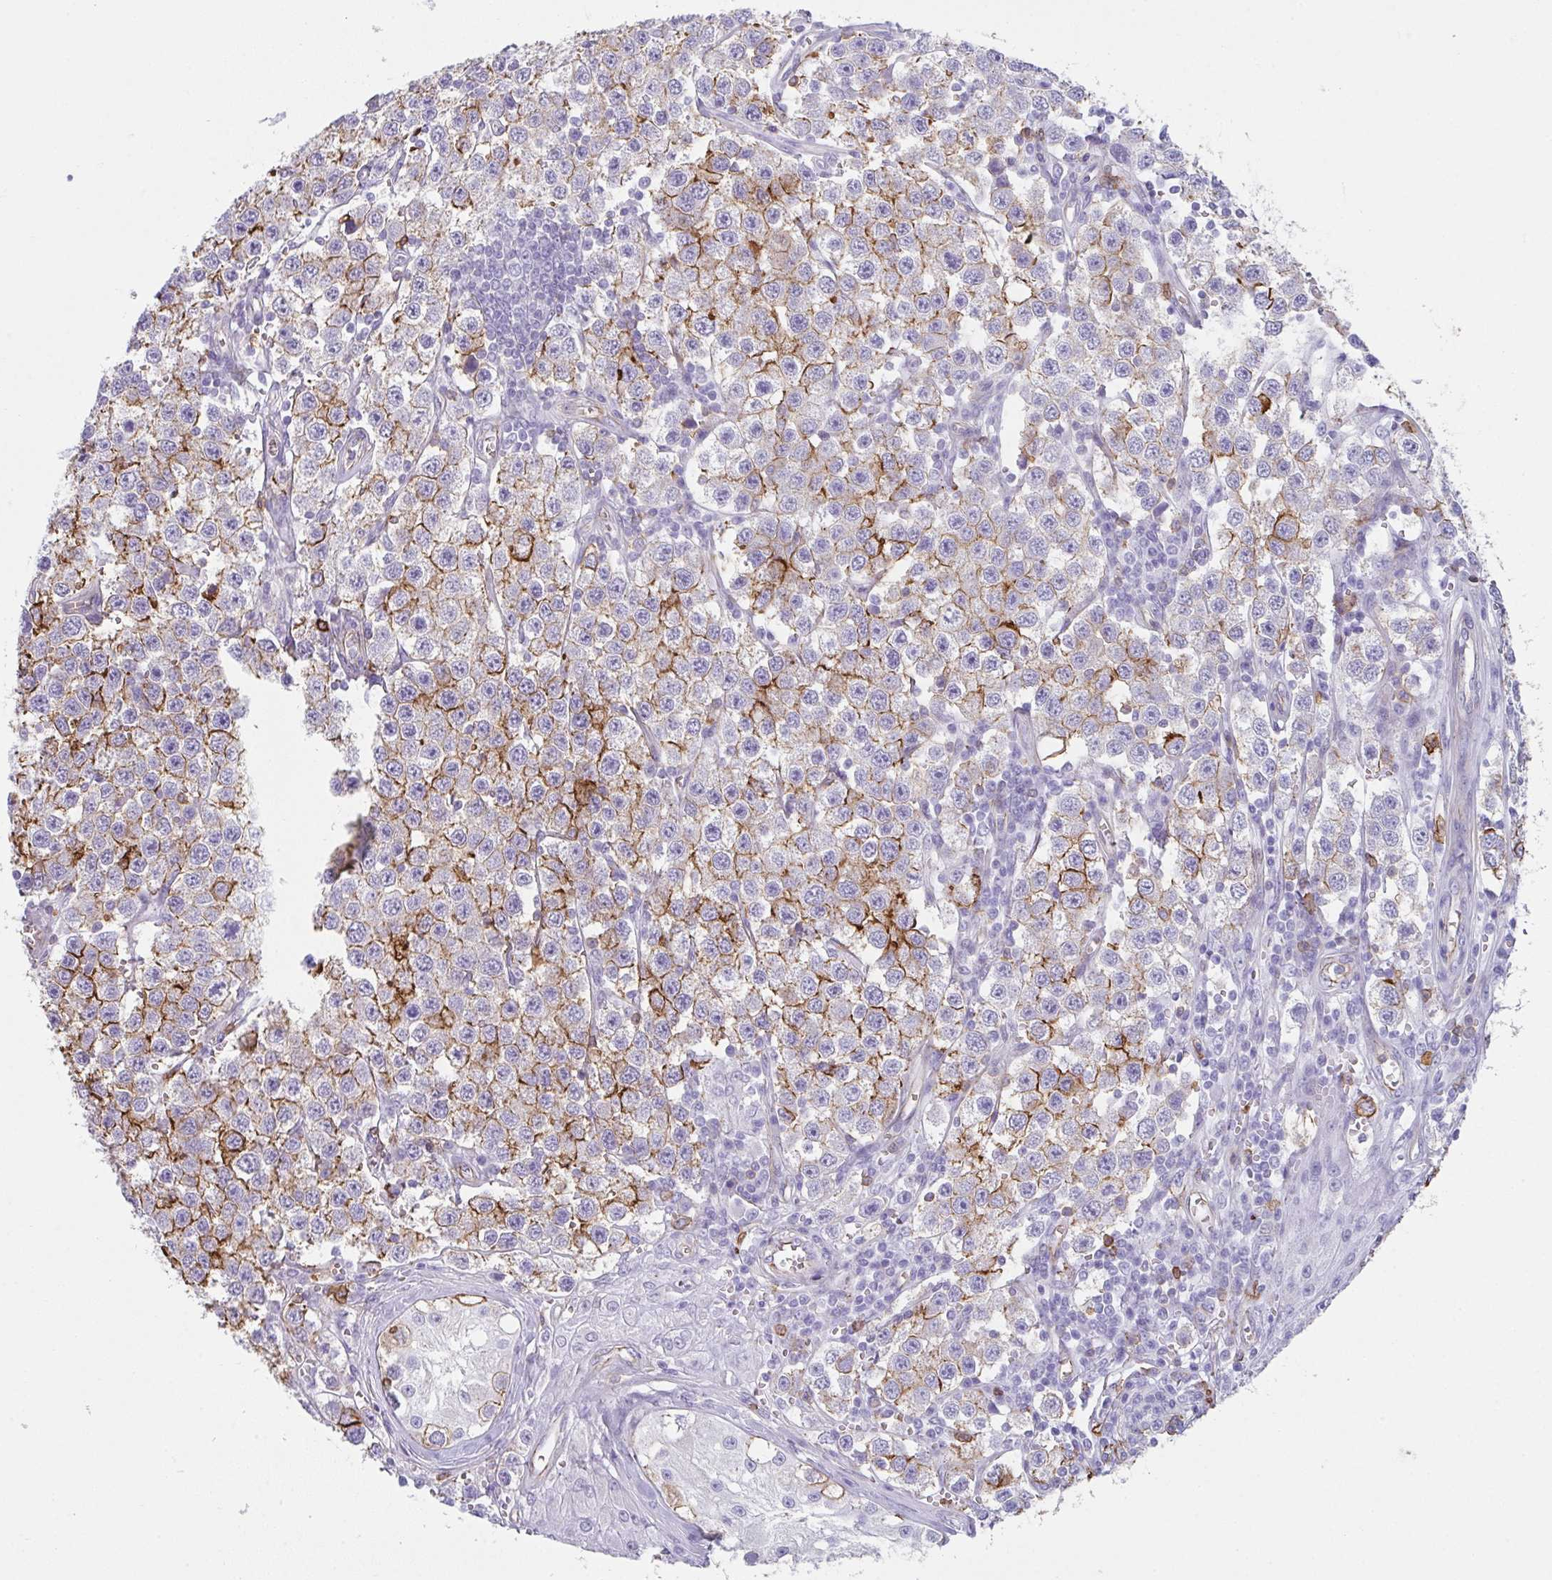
{"staining": {"intensity": "moderate", "quantity": "<25%", "location": "cytoplasmic/membranous"}, "tissue": "testis cancer", "cell_type": "Tumor cells", "image_type": "cancer", "snomed": [{"axis": "morphology", "description": "Seminoma, NOS"}, {"axis": "topography", "description": "Testis"}], "caption": "IHC image of testis cancer (seminoma) stained for a protein (brown), which shows low levels of moderate cytoplasmic/membranous staining in about <25% of tumor cells.", "gene": "DBN1", "patient": {"sex": "male", "age": 34}}